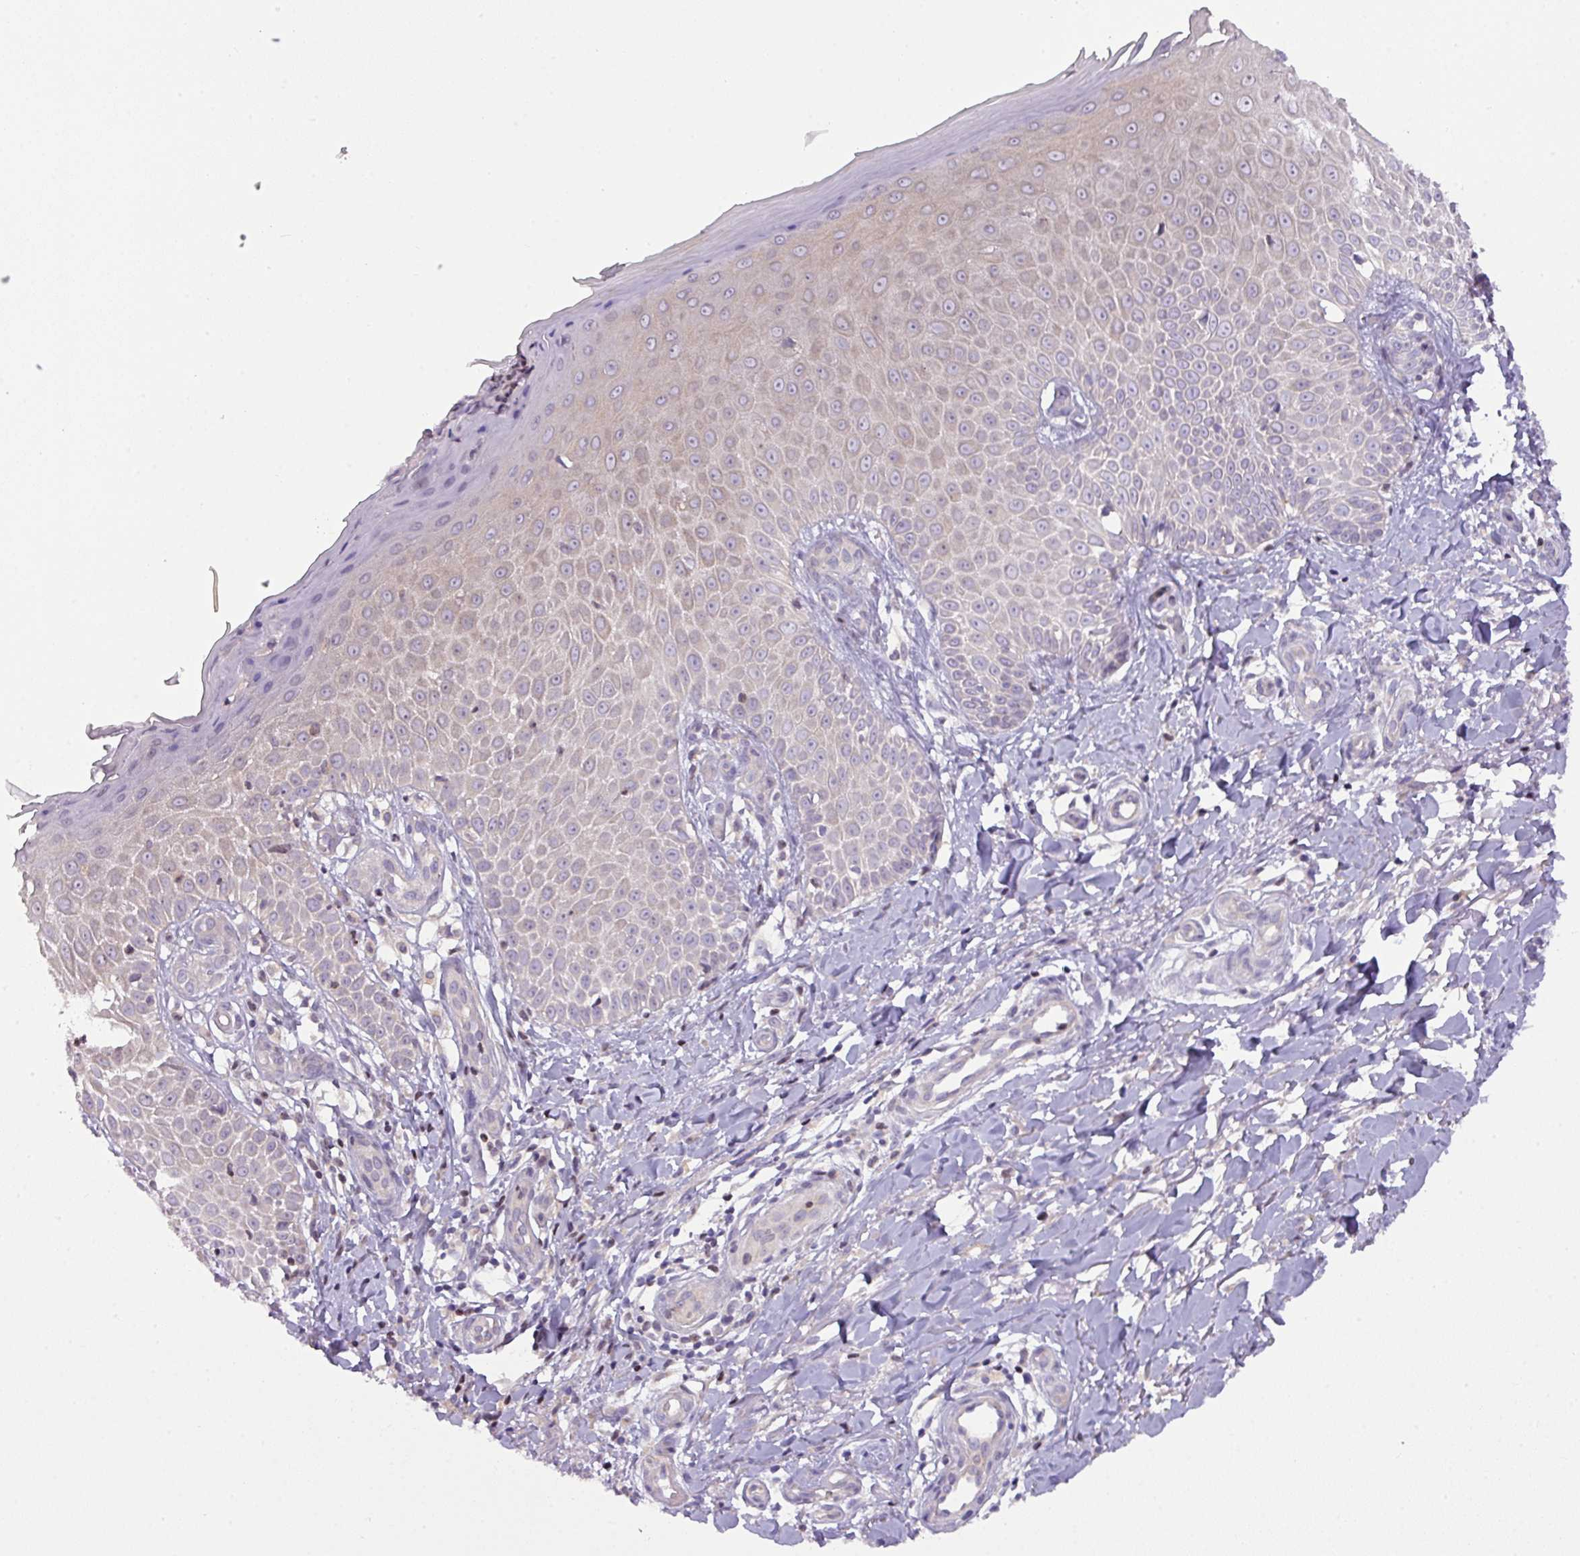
{"staining": {"intensity": "negative", "quantity": "none", "location": "none"}, "tissue": "skin", "cell_type": "Fibroblasts", "image_type": "normal", "snomed": [{"axis": "morphology", "description": "Normal tissue, NOS"}, {"axis": "topography", "description": "Skin"}], "caption": "The photomicrograph exhibits no significant positivity in fibroblasts of skin. (DAB immunohistochemistry (IHC) with hematoxylin counter stain).", "gene": "ZNF394", "patient": {"sex": "male", "age": 81}}